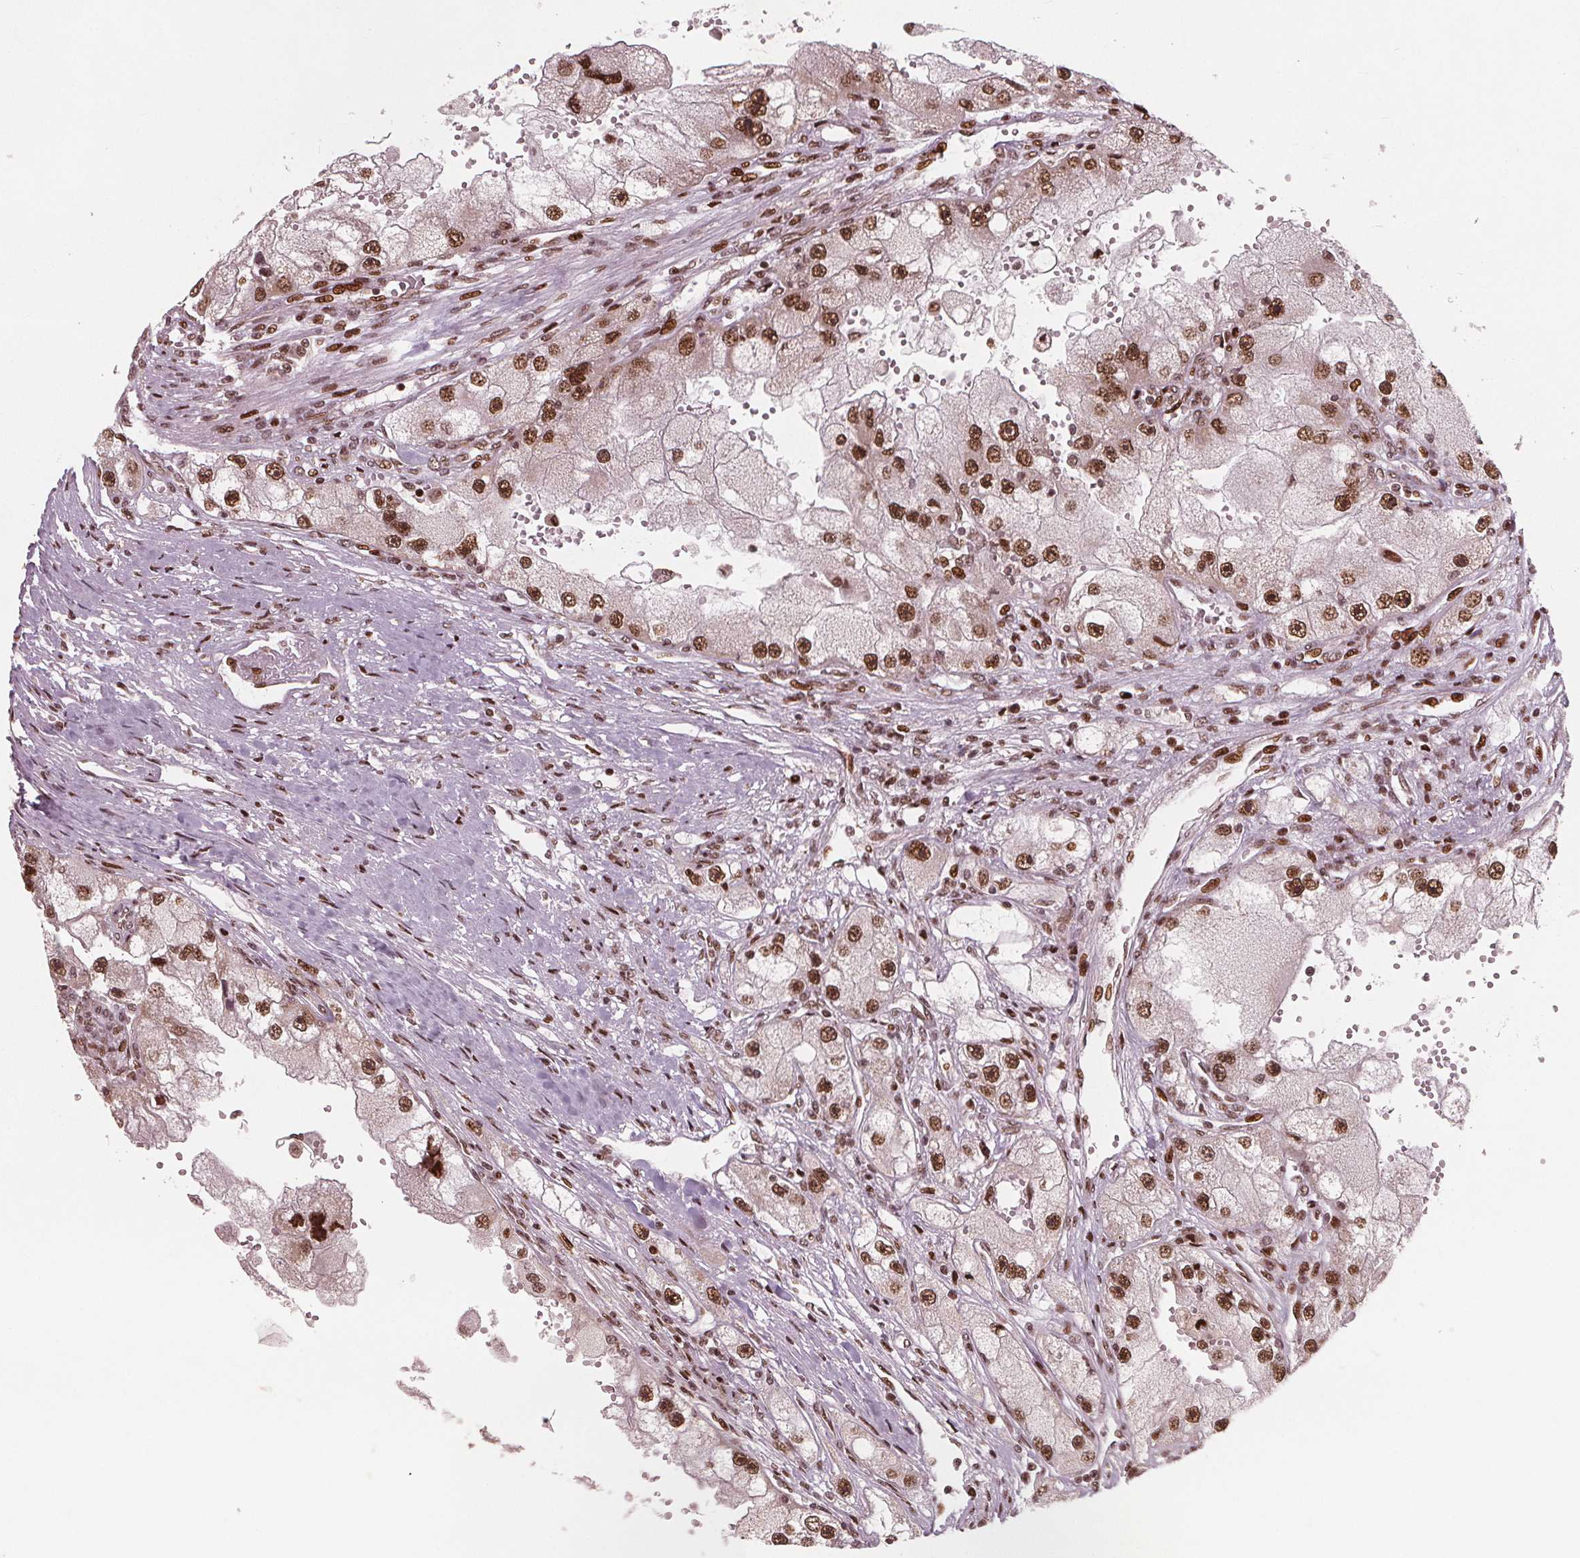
{"staining": {"intensity": "moderate", "quantity": ">75%", "location": "nuclear"}, "tissue": "renal cancer", "cell_type": "Tumor cells", "image_type": "cancer", "snomed": [{"axis": "morphology", "description": "Adenocarcinoma, NOS"}, {"axis": "topography", "description": "Kidney"}], "caption": "Protein analysis of renal cancer tissue reveals moderate nuclear expression in approximately >75% of tumor cells.", "gene": "SNRNP35", "patient": {"sex": "male", "age": 63}}